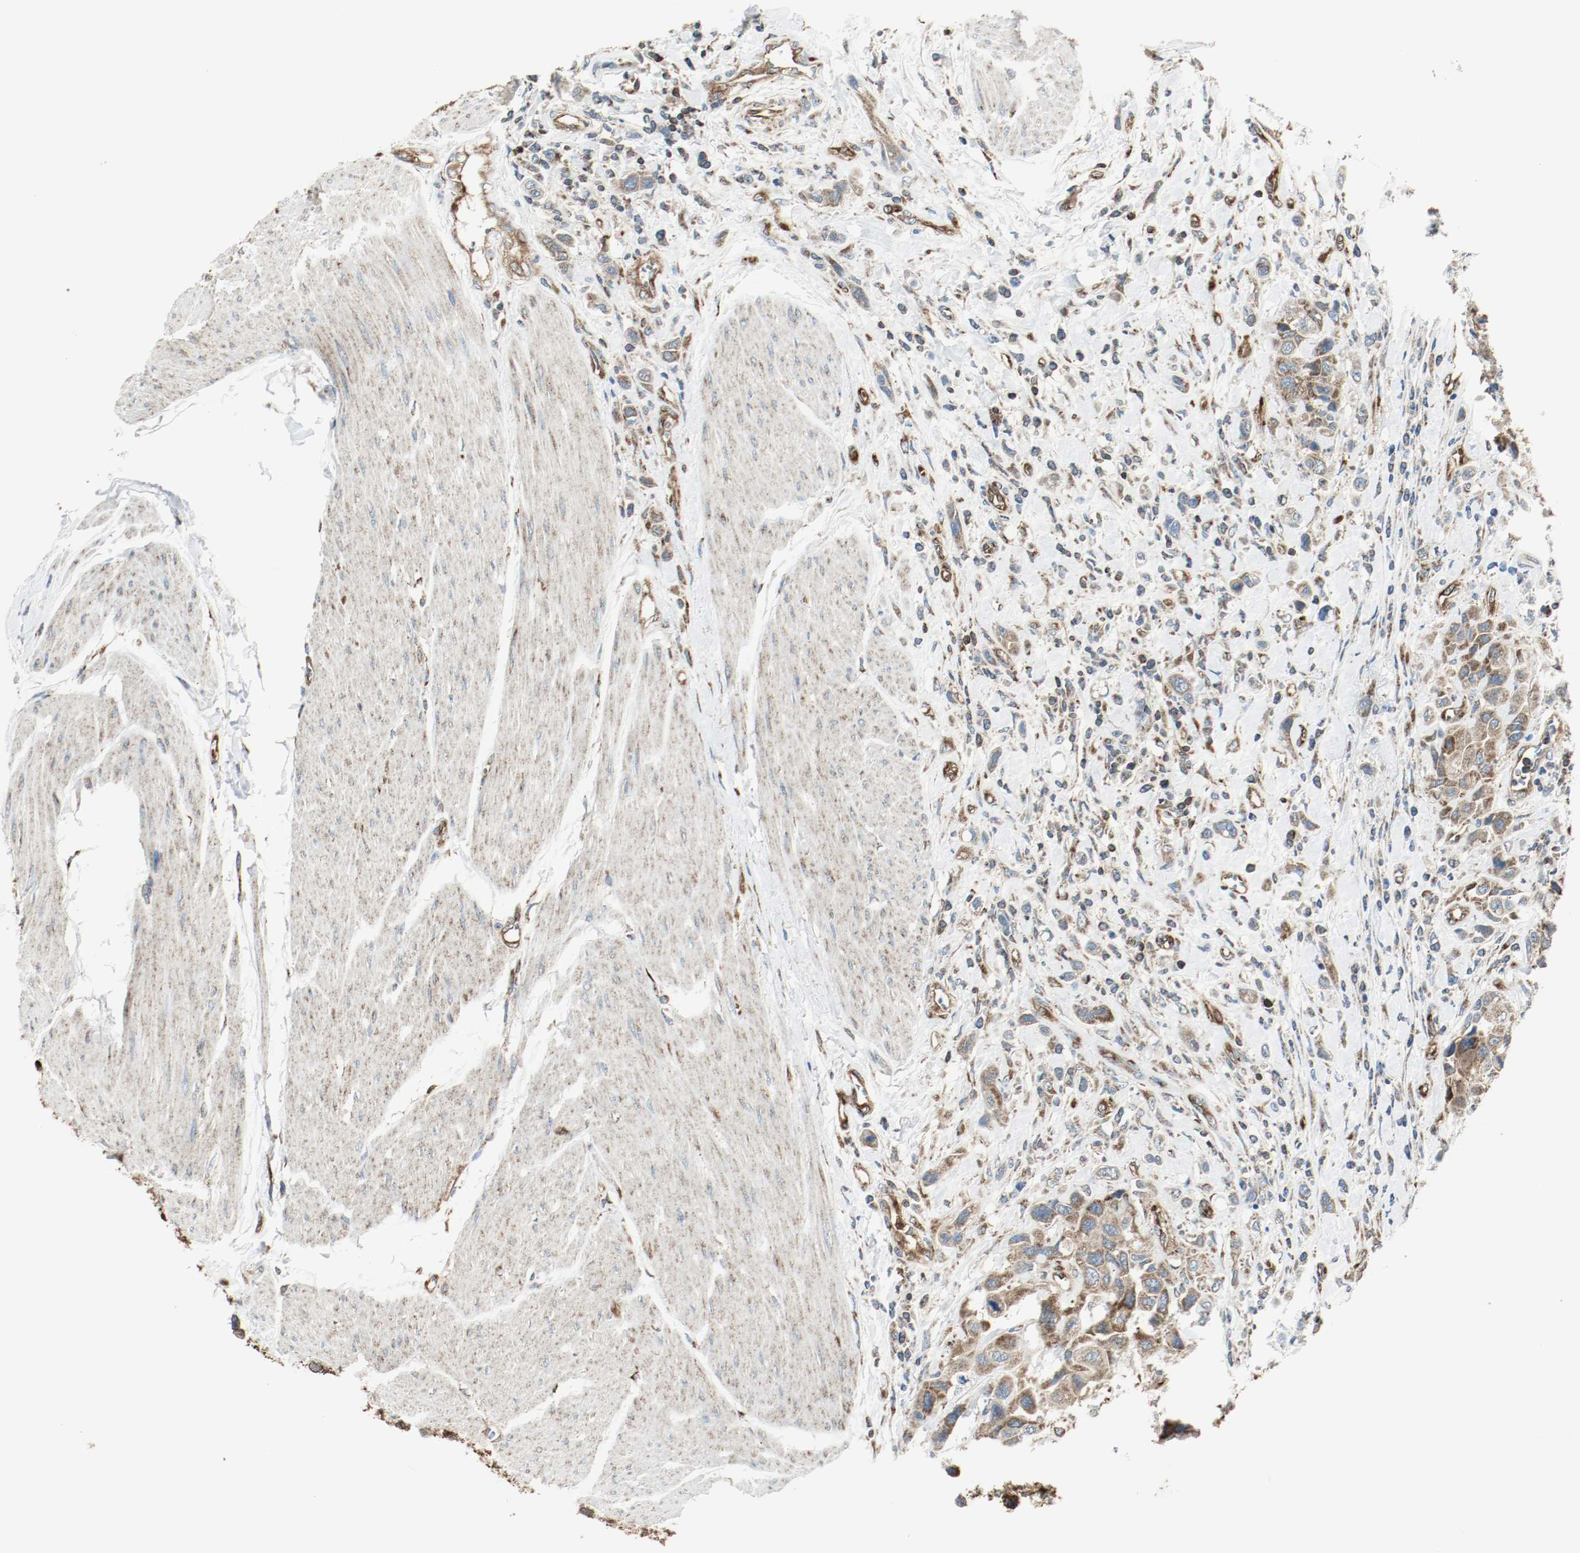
{"staining": {"intensity": "strong", "quantity": ">75%", "location": "cytoplasmic/membranous"}, "tissue": "urothelial cancer", "cell_type": "Tumor cells", "image_type": "cancer", "snomed": [{"axis": "morphology", "description": "Urothelial carcinoma, High grade"}, {"axis": "topography", "description": "Urinary bladder"}], "caption": "The histopathology image demonstrates immunohistochemical staining of urothelial cancer. There is strong cytoplasmic/membranous staining is appreciated in approximately >75% of tumor cells. (IHC, brightfield microscopy, high magnification).", "gene": "PLCG1", "patient": {"sex": "male", "age": 50}}